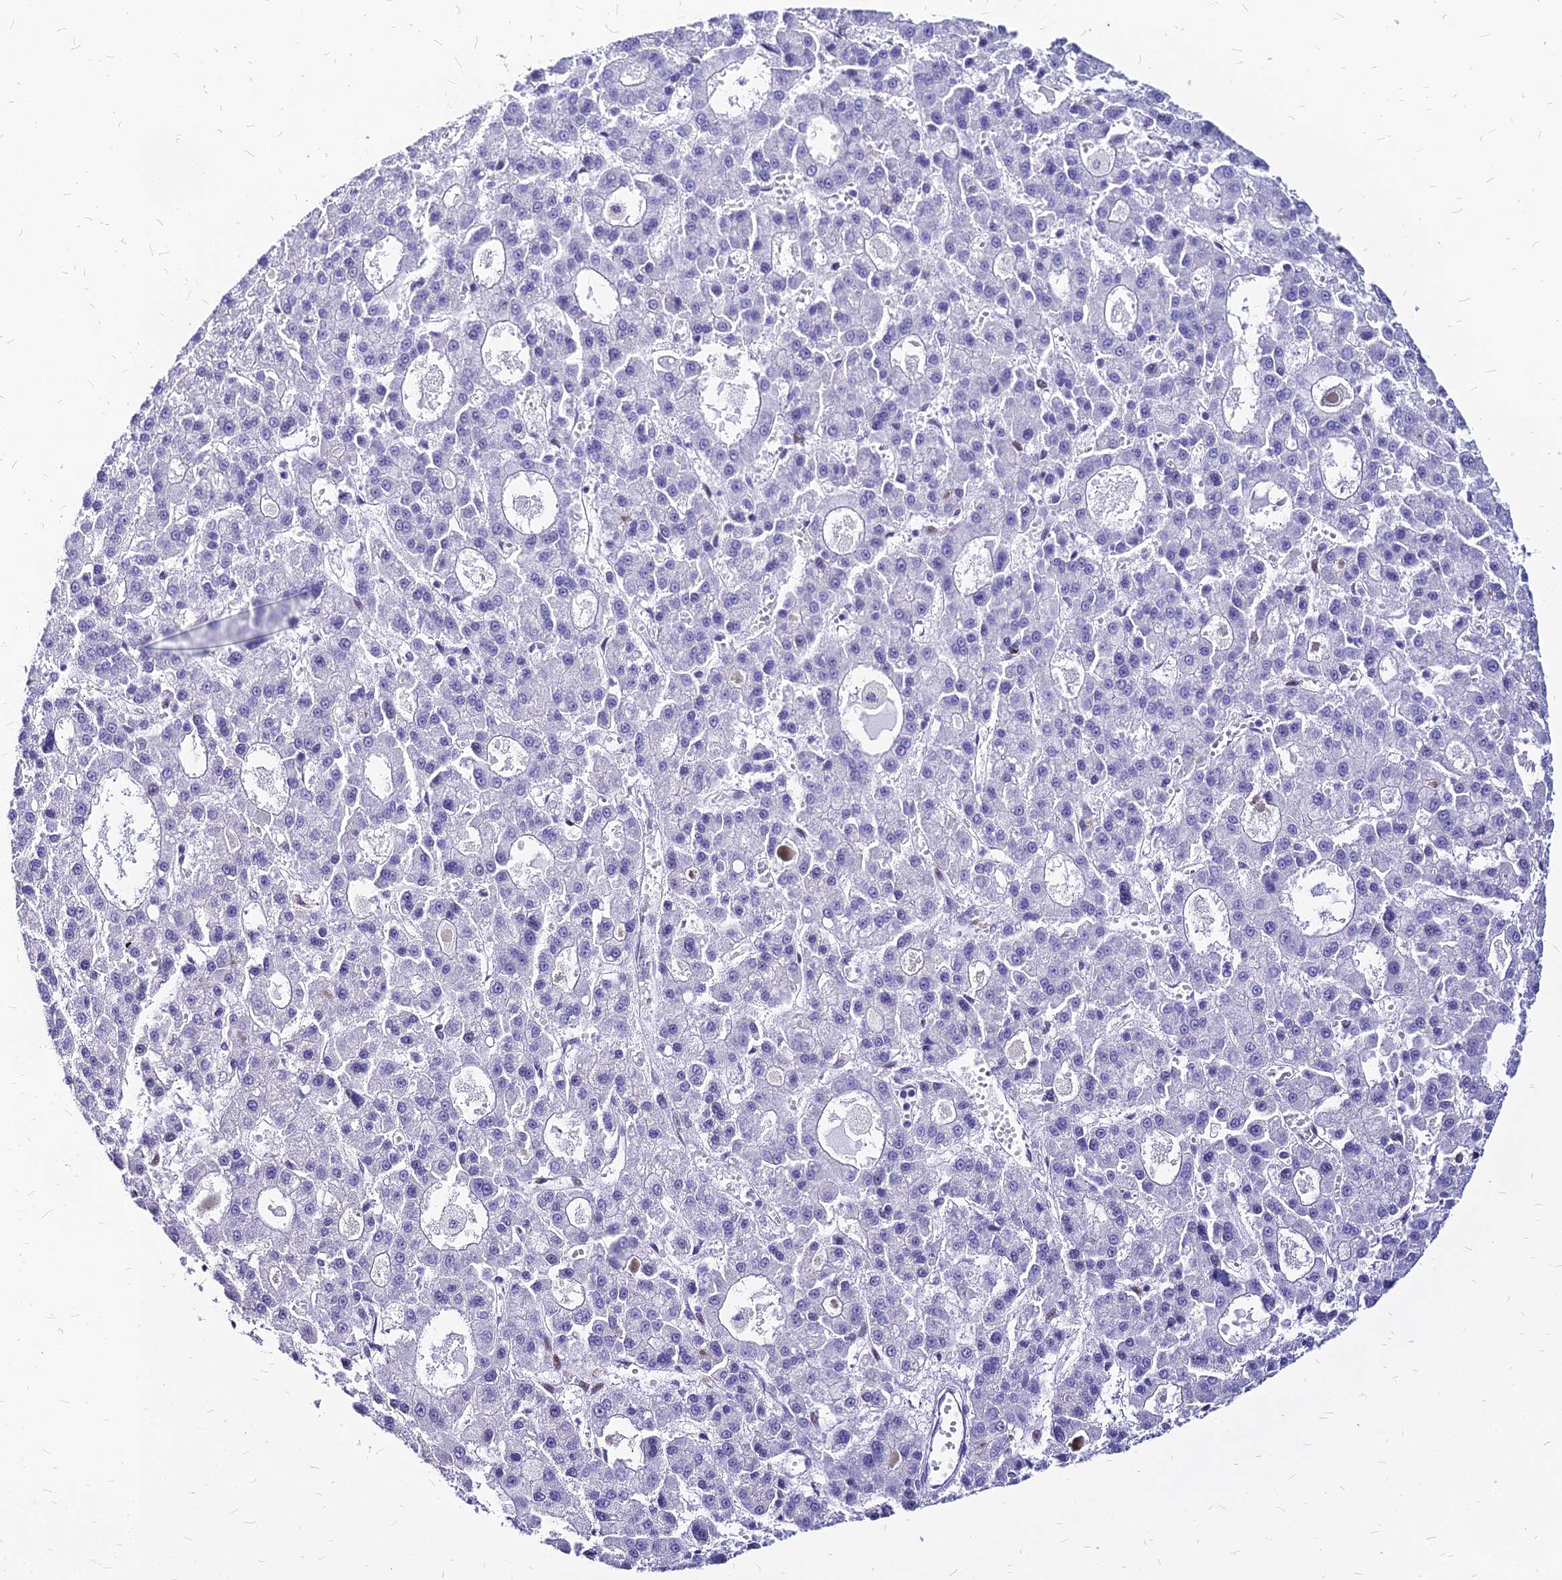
{"staining": {"intensity": "negative", "quantity": "none", "location": "none"}, "tissue": "liver cancer", "cell_type": "Tumor cells", "image_type": "cancer", "snomed": [{"axis": "morphology", "description": "Carcinoma, Hepatocellular, NOS"}, {"axis": "topography", "description": "Liver"}], "caption": "Liver cancer (hepatocellular carcinoma) was stained to show a protein in brown. There is no significant expression in tumor cells. The staining is performed using DAB (3,3'-diaminobenzidine) brown chromogen with nuclei counter-stained in using hematoxylin.", "gene": "FDX2", "patient": {"sex": "male", "age": 70}}